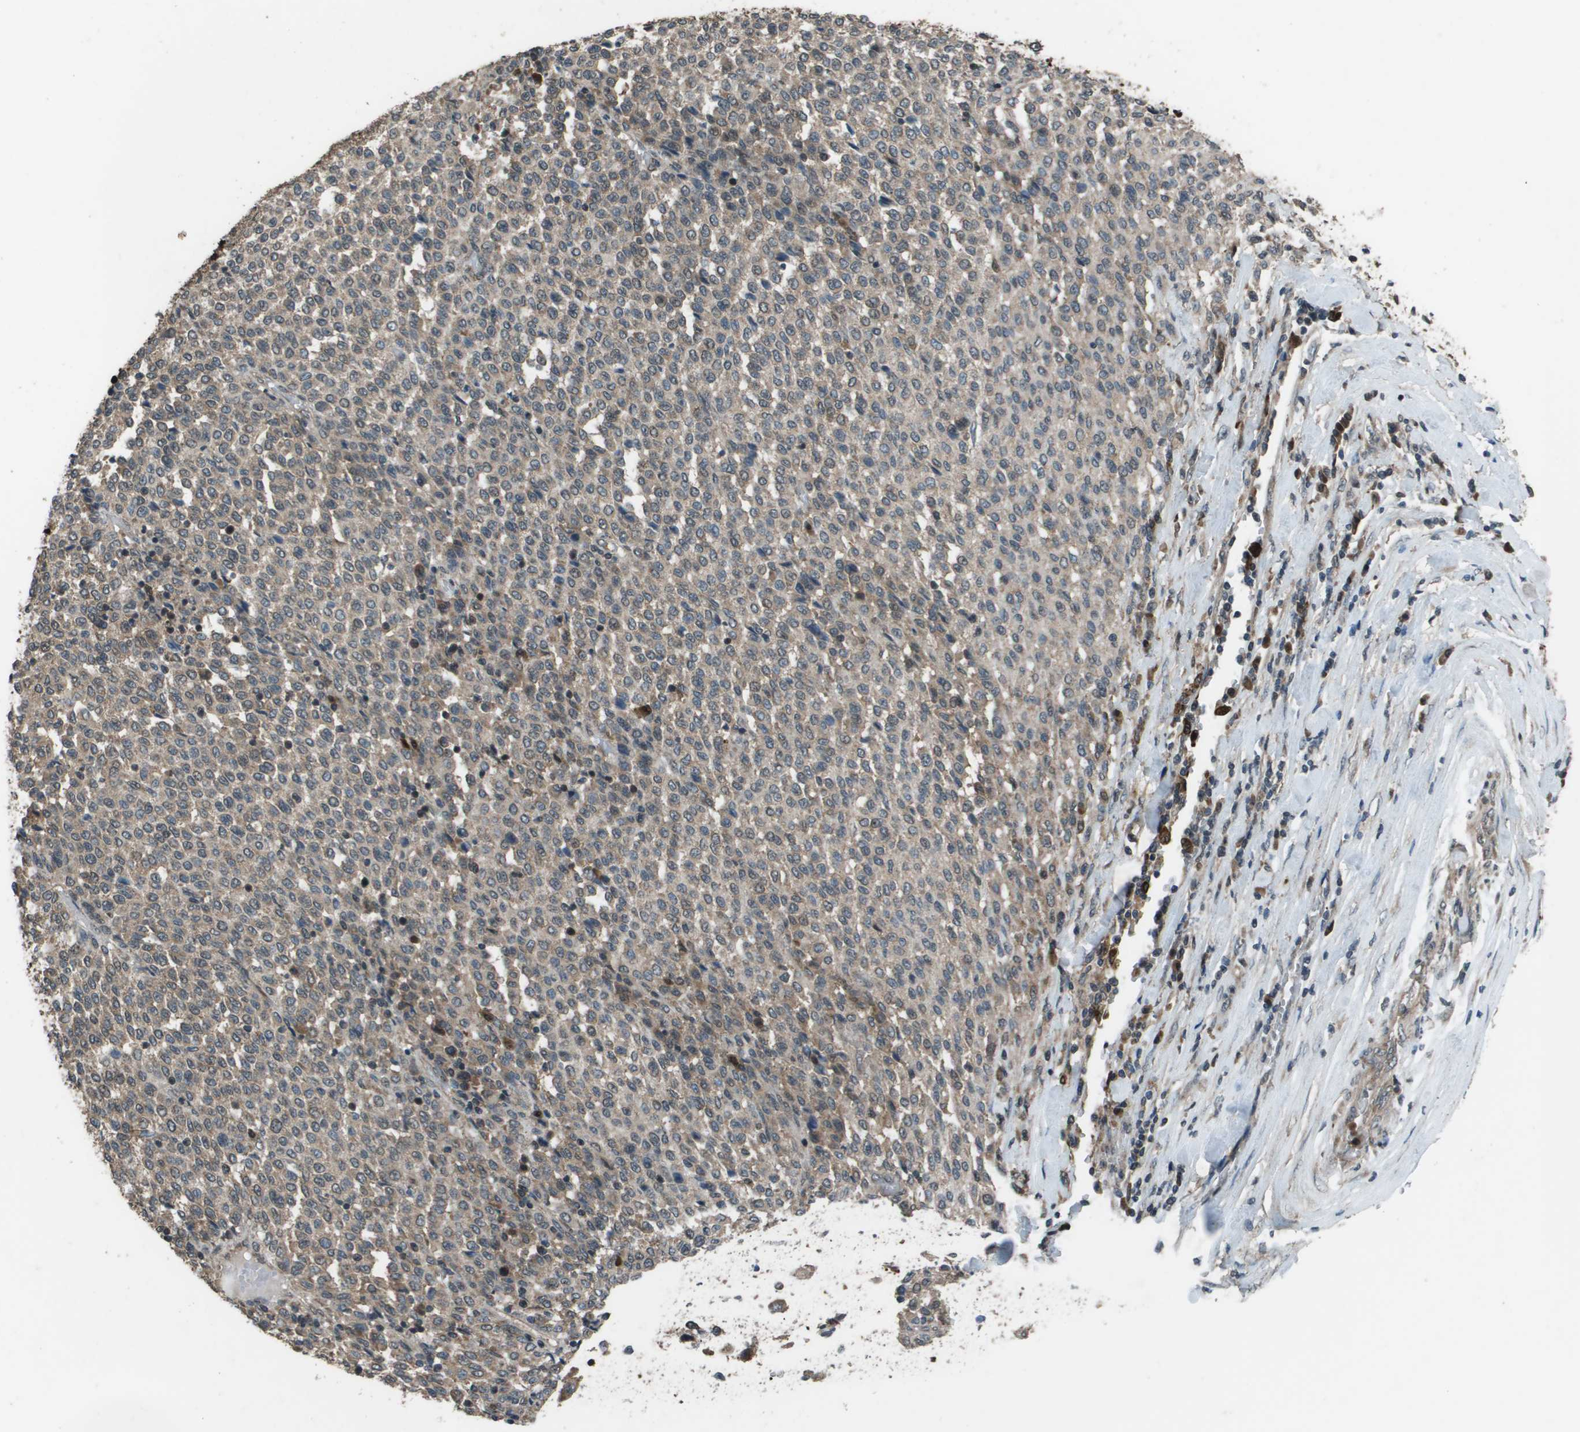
{"staining": {"intensity": "weak", "quantity": "<25%", "location": "cytoplasmic/membranous"}, "tissue": "melanoma", "cell_type": "Tumor cells", "image_type": "cancer", "snomed": [{"axis": "morphology", "description": "Malignant melanoma, Metastatic site"}, {"axis": "topography", "description": "Pancreas"}], "caption": "Immunohistochemistry of human melanoma reveals no staining in tumor cells.", "gene": "GOSR2", "patient": {"sex": "female", "age": 30}}